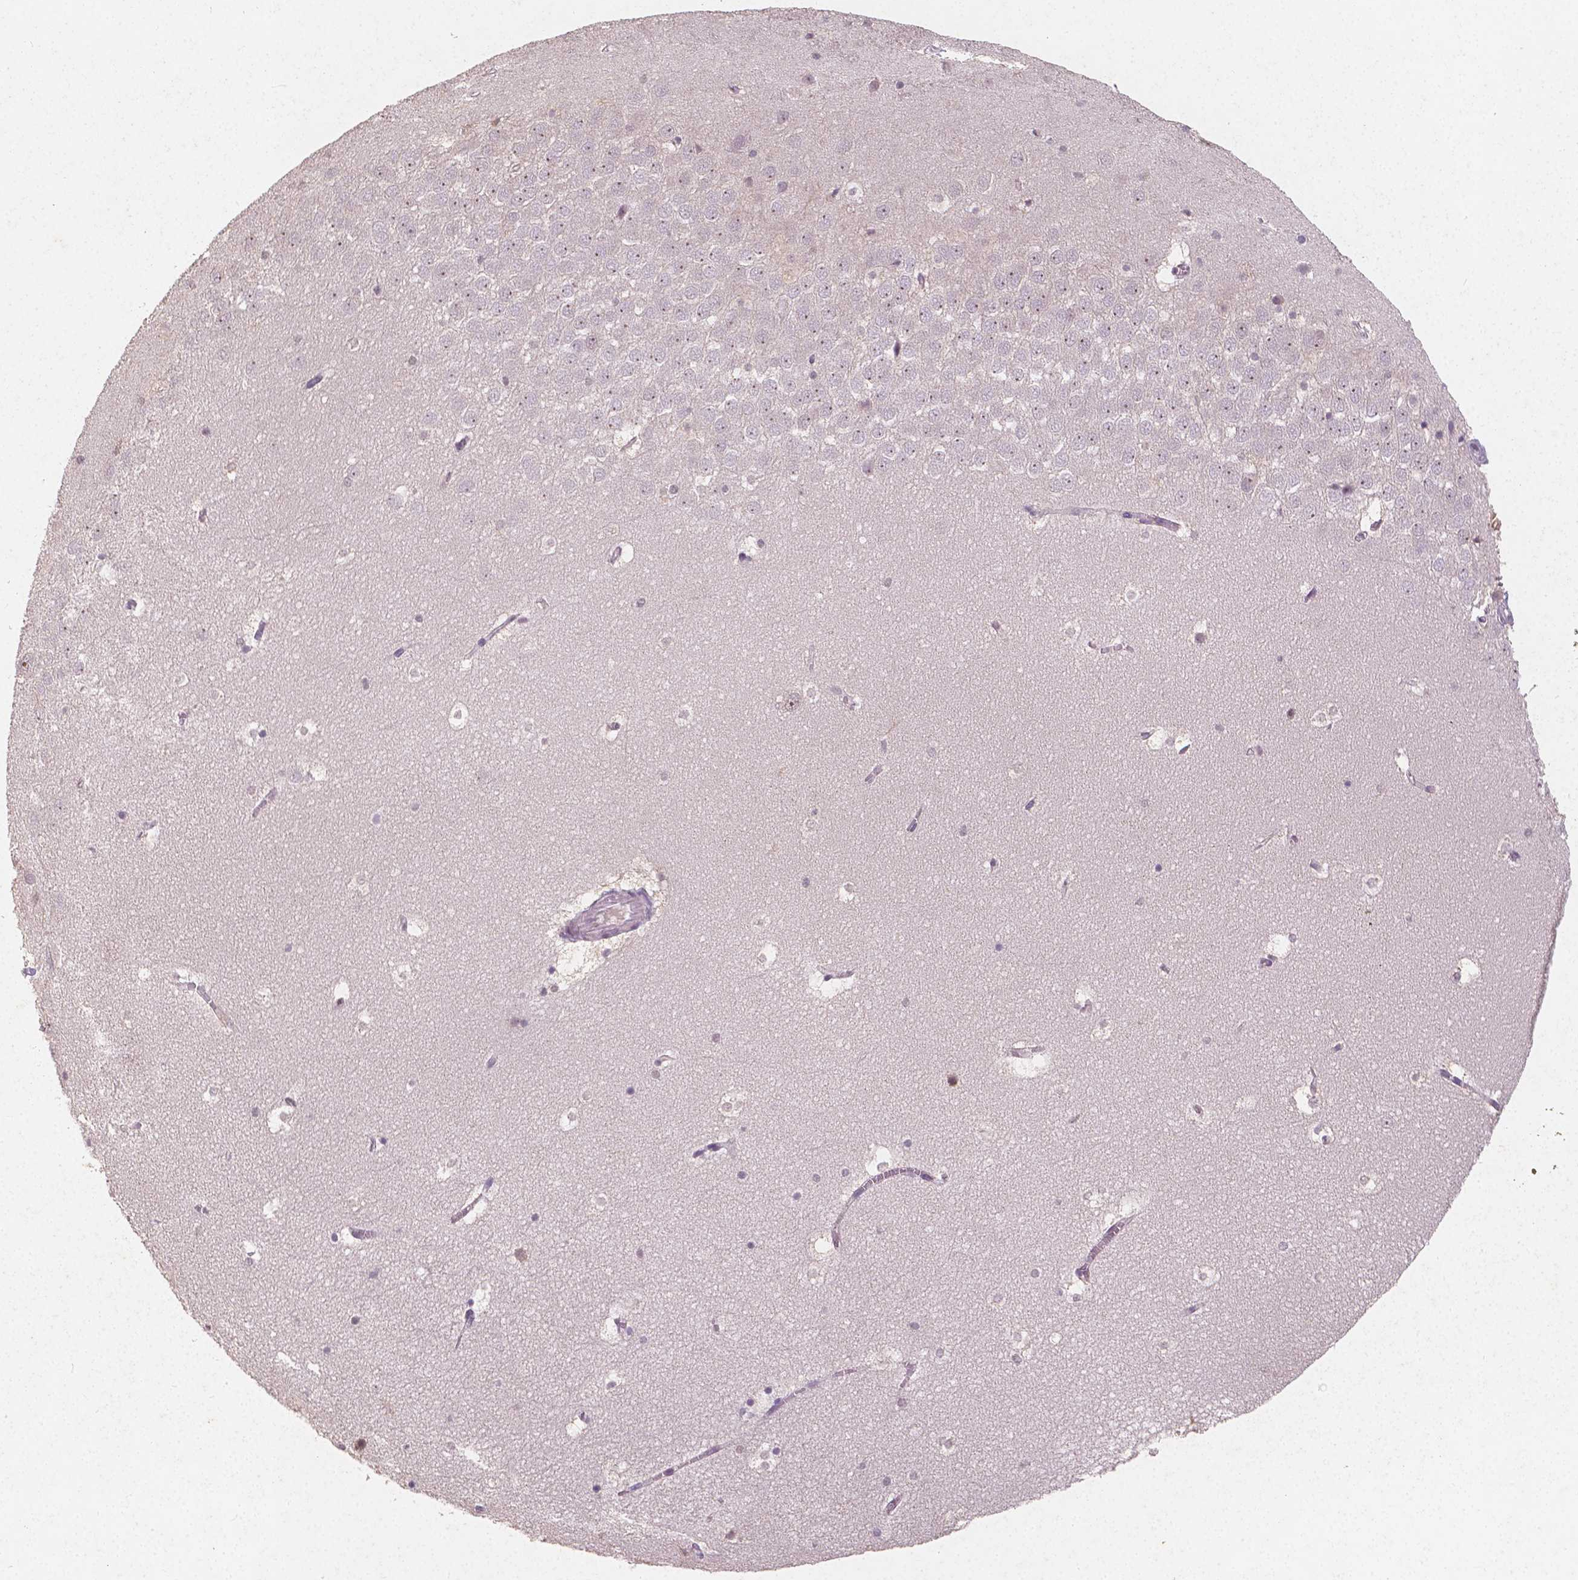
{"staining": {"intensity": "negative", "quantity": "none", "location": "none"}, "tissue": "hippocampus", "cell_type": "Glial cells", "image_type": "normal", "snomed": [{"axis": "morphology", "description": "Normal tissue, NOS"}, {"axis": "topography", "description": "Hippocampus"}], "caption": "This is a image of IHC staining of benign hippocampus, which shows no expression in glial cells.", "gene": "NOLC1", "patient": {"sex": "male", "age": 45}}